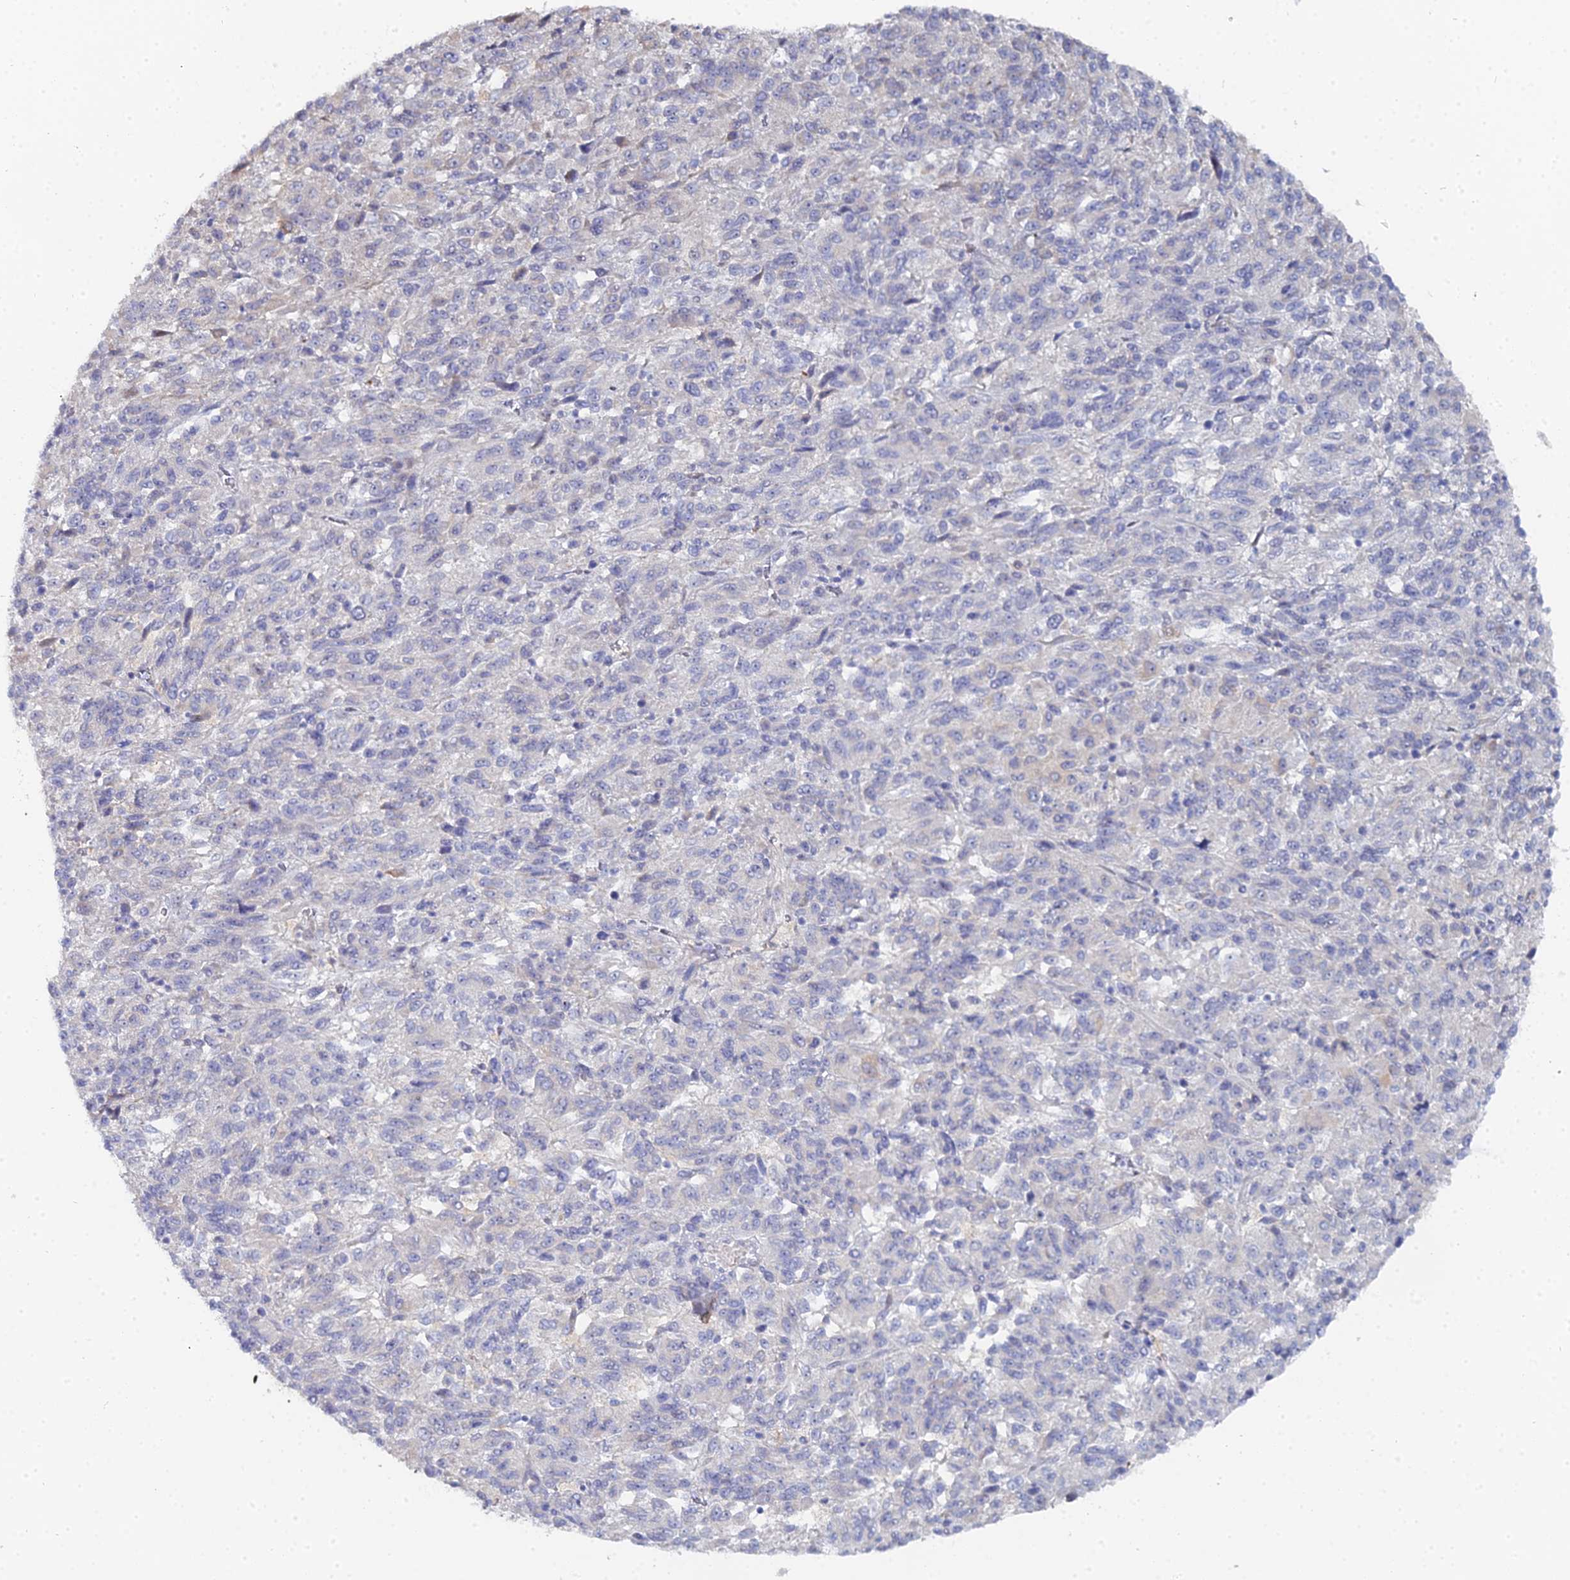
{"staining": {"intensity": "negative", "quantity": "none", "location": "none"}, "tissue": "melanoma", "cell_type": "Tumor cells", "image_type": "cancer", "snomed": [{"axis": "morphology", "description": "Malignant melanoma, Metastatic site"}, {"axis": "topography", "description": "Lung"}], "caption": "Tumor cells are negative for brown protein staining in malignant melanoma (metastatic site).", "gene": "THAP4", "patient": {"sex": "male", "age": 64}}